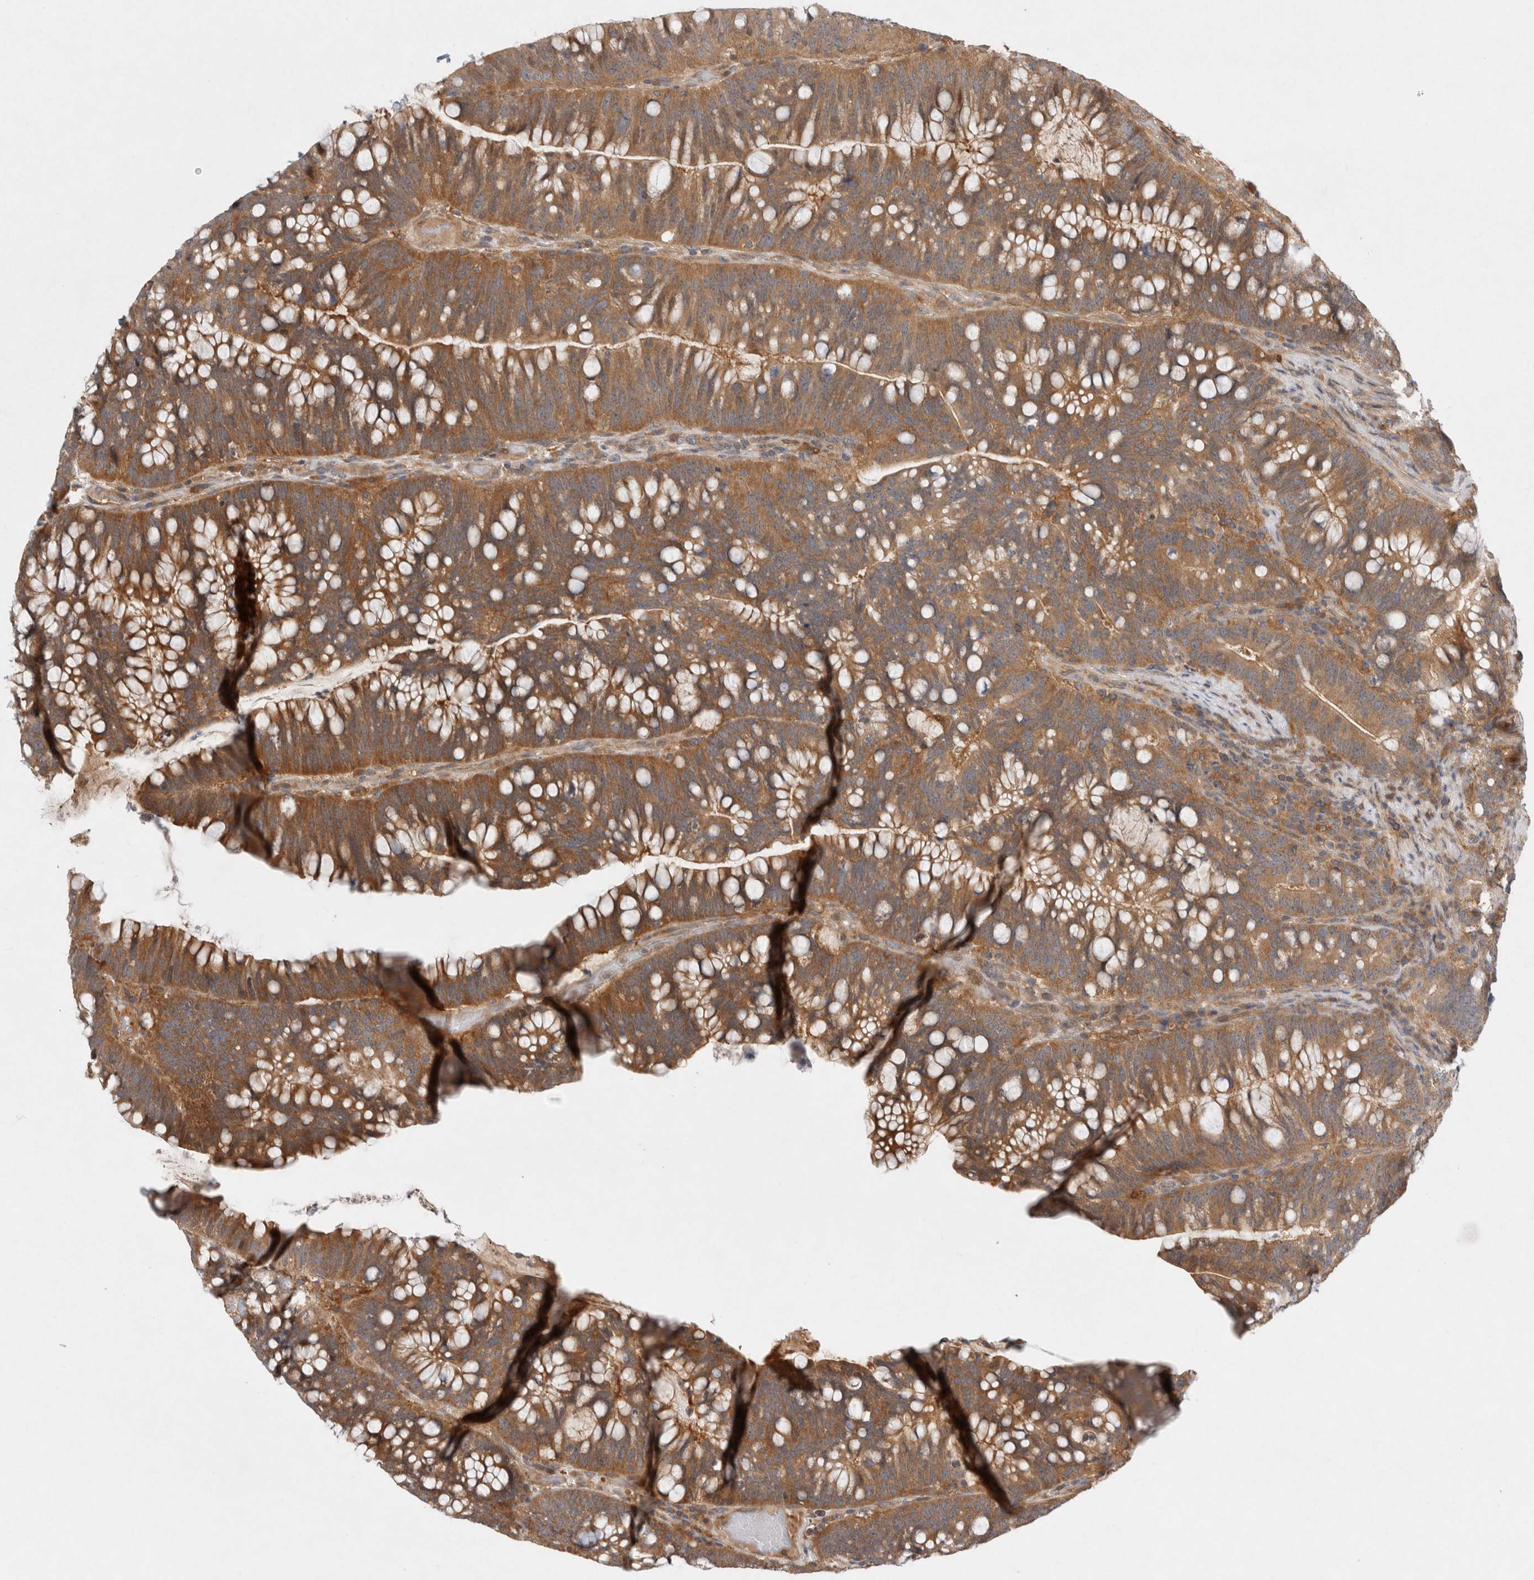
{"staining": {"intensity": "moderate", "quantity": ">75%", "location": "cytoplasmic/membranous"}, "tissue": "colorectal cancer", "cell_type": "Tumor cells", "image_type": "cancer", "snomed": [{"axis": "morphology", "description": "Adenocarcinoma, NOS"}, {"axis": "topography", "description": "Colon"}], "caption": "Immunohistochemical staining of adenocarcinoma (colorectal) exhibits medium levels of moderate cytoplasmic/membranous protein expression in approximately >75% of tumor cells. (Stains: DAB (3,3'-diaminobenzidine) in brown, nuclei in blue, Microscopy: brightfield microscopy at high magnification).", "gene": "HTT", "patient": {"sex": "female", "age": 66}}